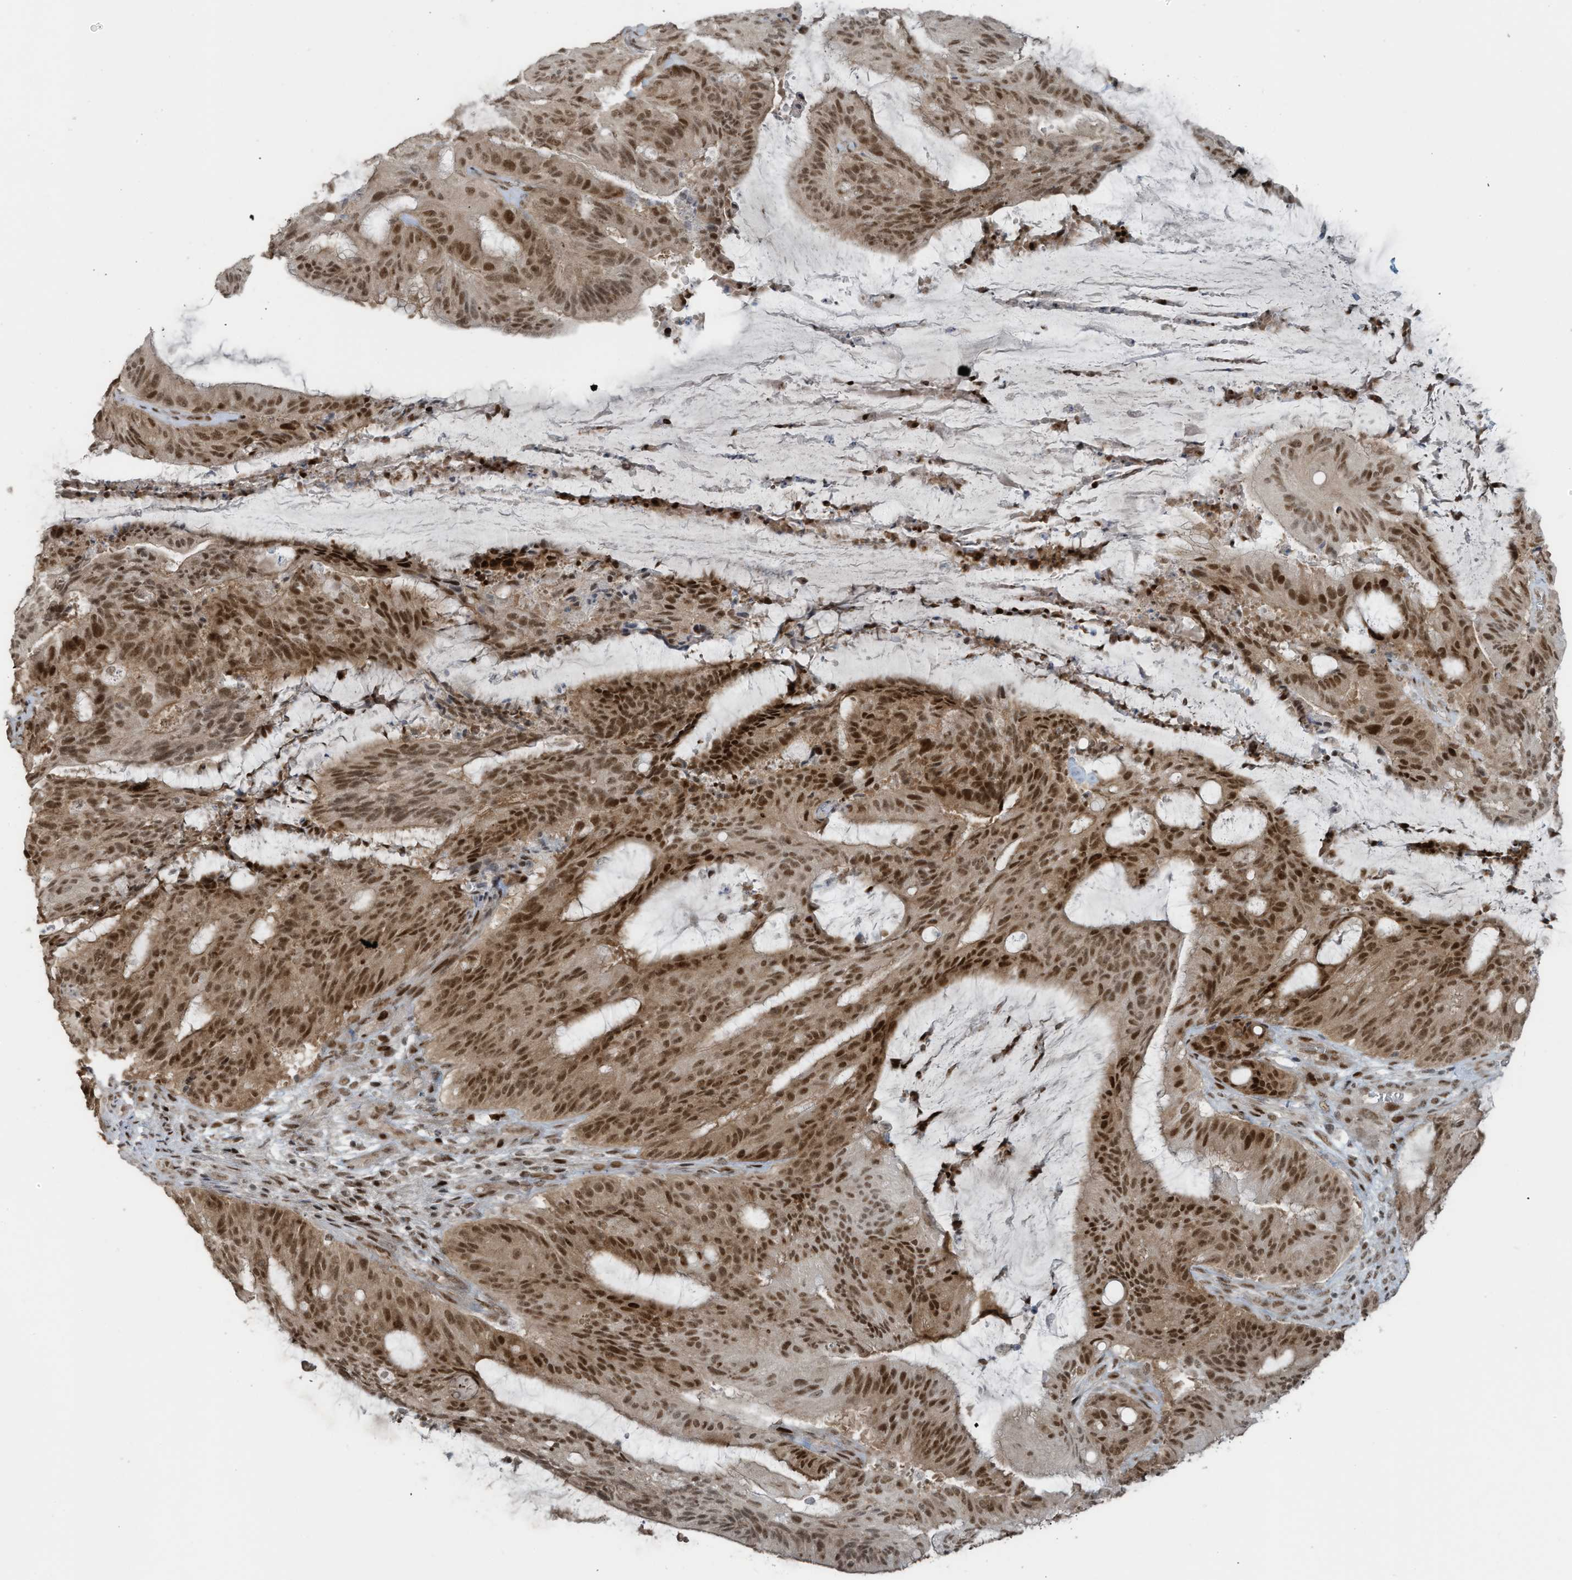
{"staining": {"intensity": "moderate", "quantity": ">75%", "location": "nuclear"}, "tissue": "liver cancer", "cell_type": "Tumor cells", "image_type": "cancer", "snomed": [{"axis": "morphology", "description": "Normal tissue, NOS"}, {"axis": "morphology", "description": "Cholangiocarcinoma"}, {"axis": "topography", "description": "Liver"}, {"axis": "topography", "description": "Peripheral nerve tissue"}], "caption": "Immunohistochemical staining of liver cancer (cholangiocarcinoma) reveals moderate nuclear protein staining in about >75% of tumor cells. The protein is stained brown, and the nuclei are stained in blue (DAB IHC with brightfield microscopy, high magnification).", "gene": "PCNP", "patient": {"sex": "female", "age": 73}}